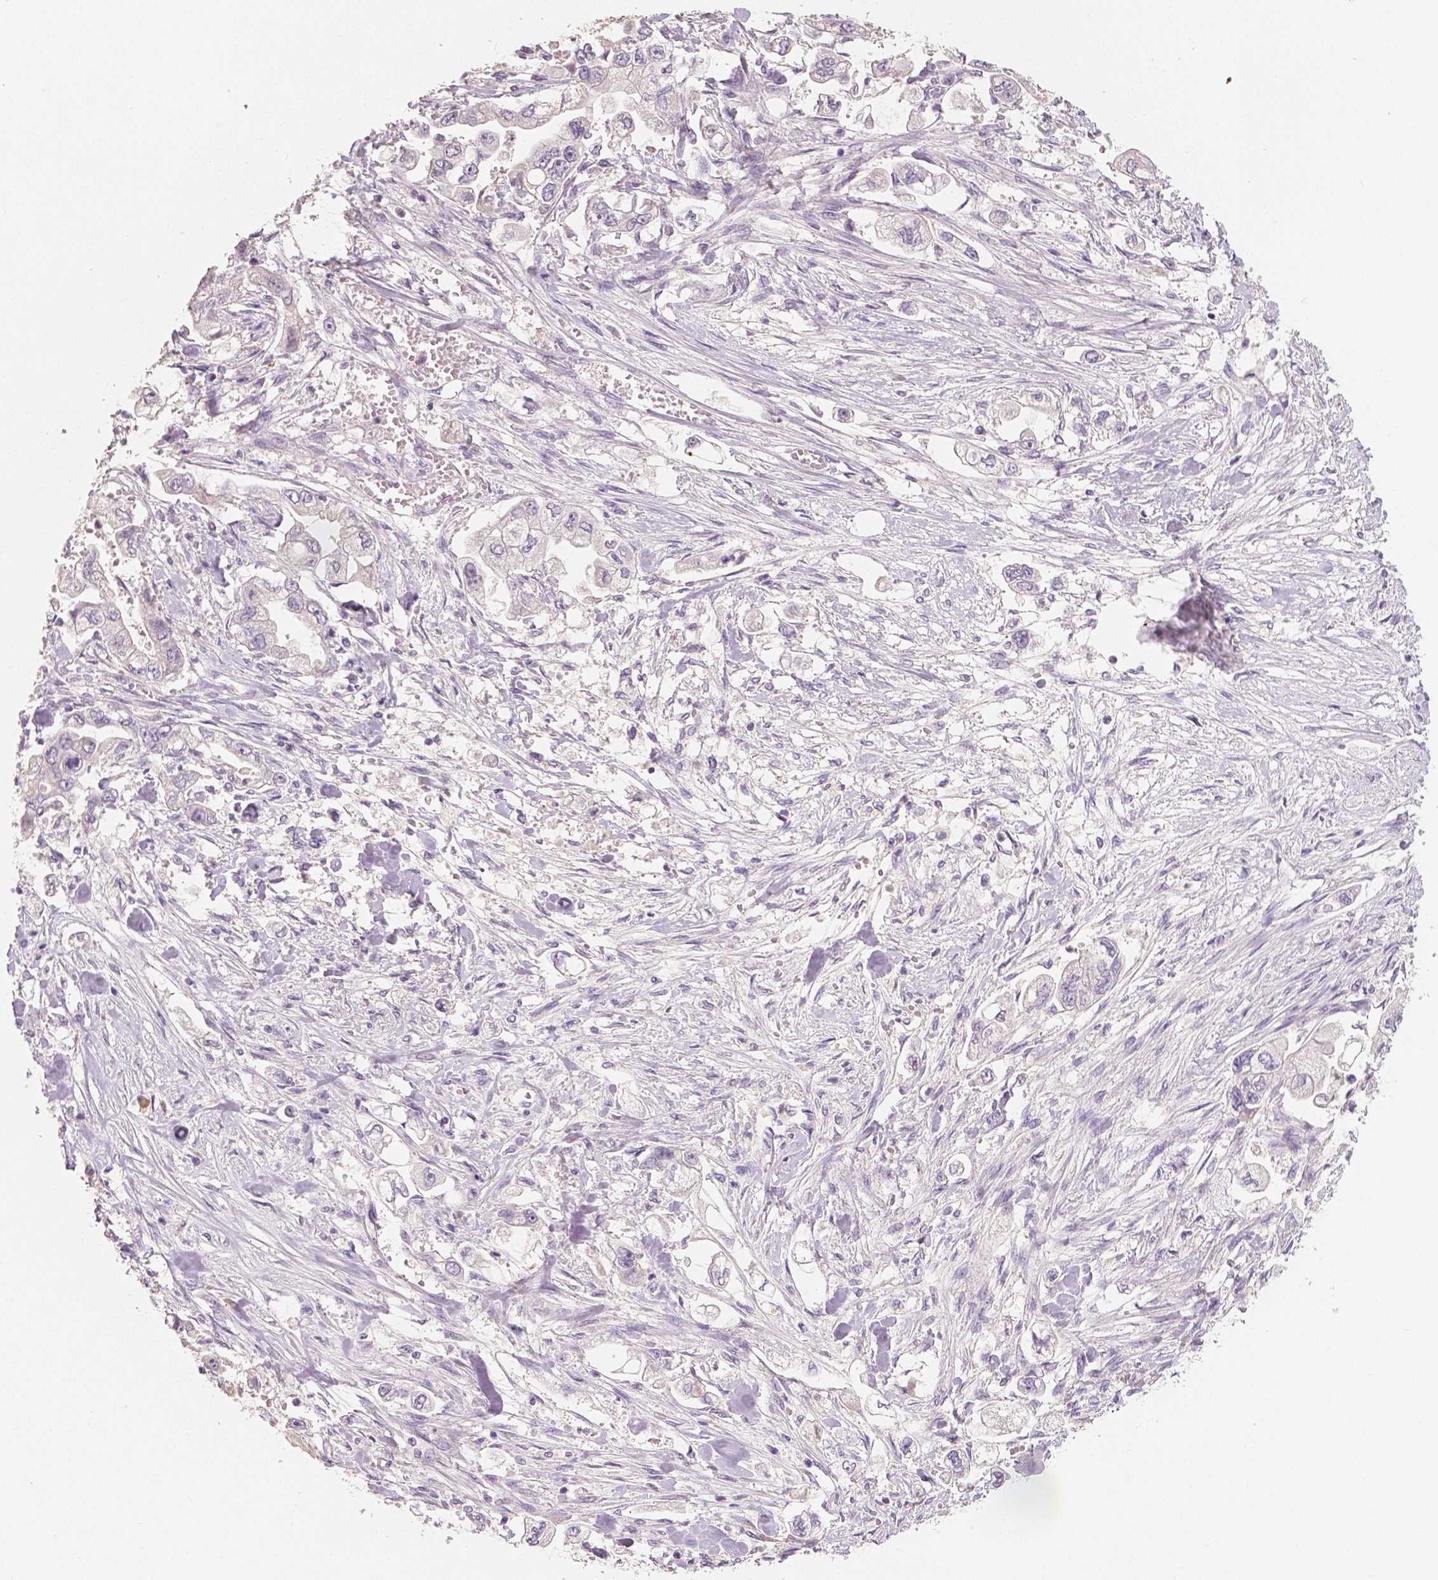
{"staining": {"intensity": "negative", "quantity": "none", "location": "none"}, "tissue": "stomach cancer", "cell_type": "Tumor cells", "image_type": "cancer", "snomed": [{"axis": "morphology", "description": "Adenocarcinoma, NOS"}, {"axis": "topography", "description": "Stomach"}], "caption": "There is no significant positivity in tumor cells of stomach adenocarcinoma.", "gene": "APOA4", "patient": {"sex": "male", "age": 62}}